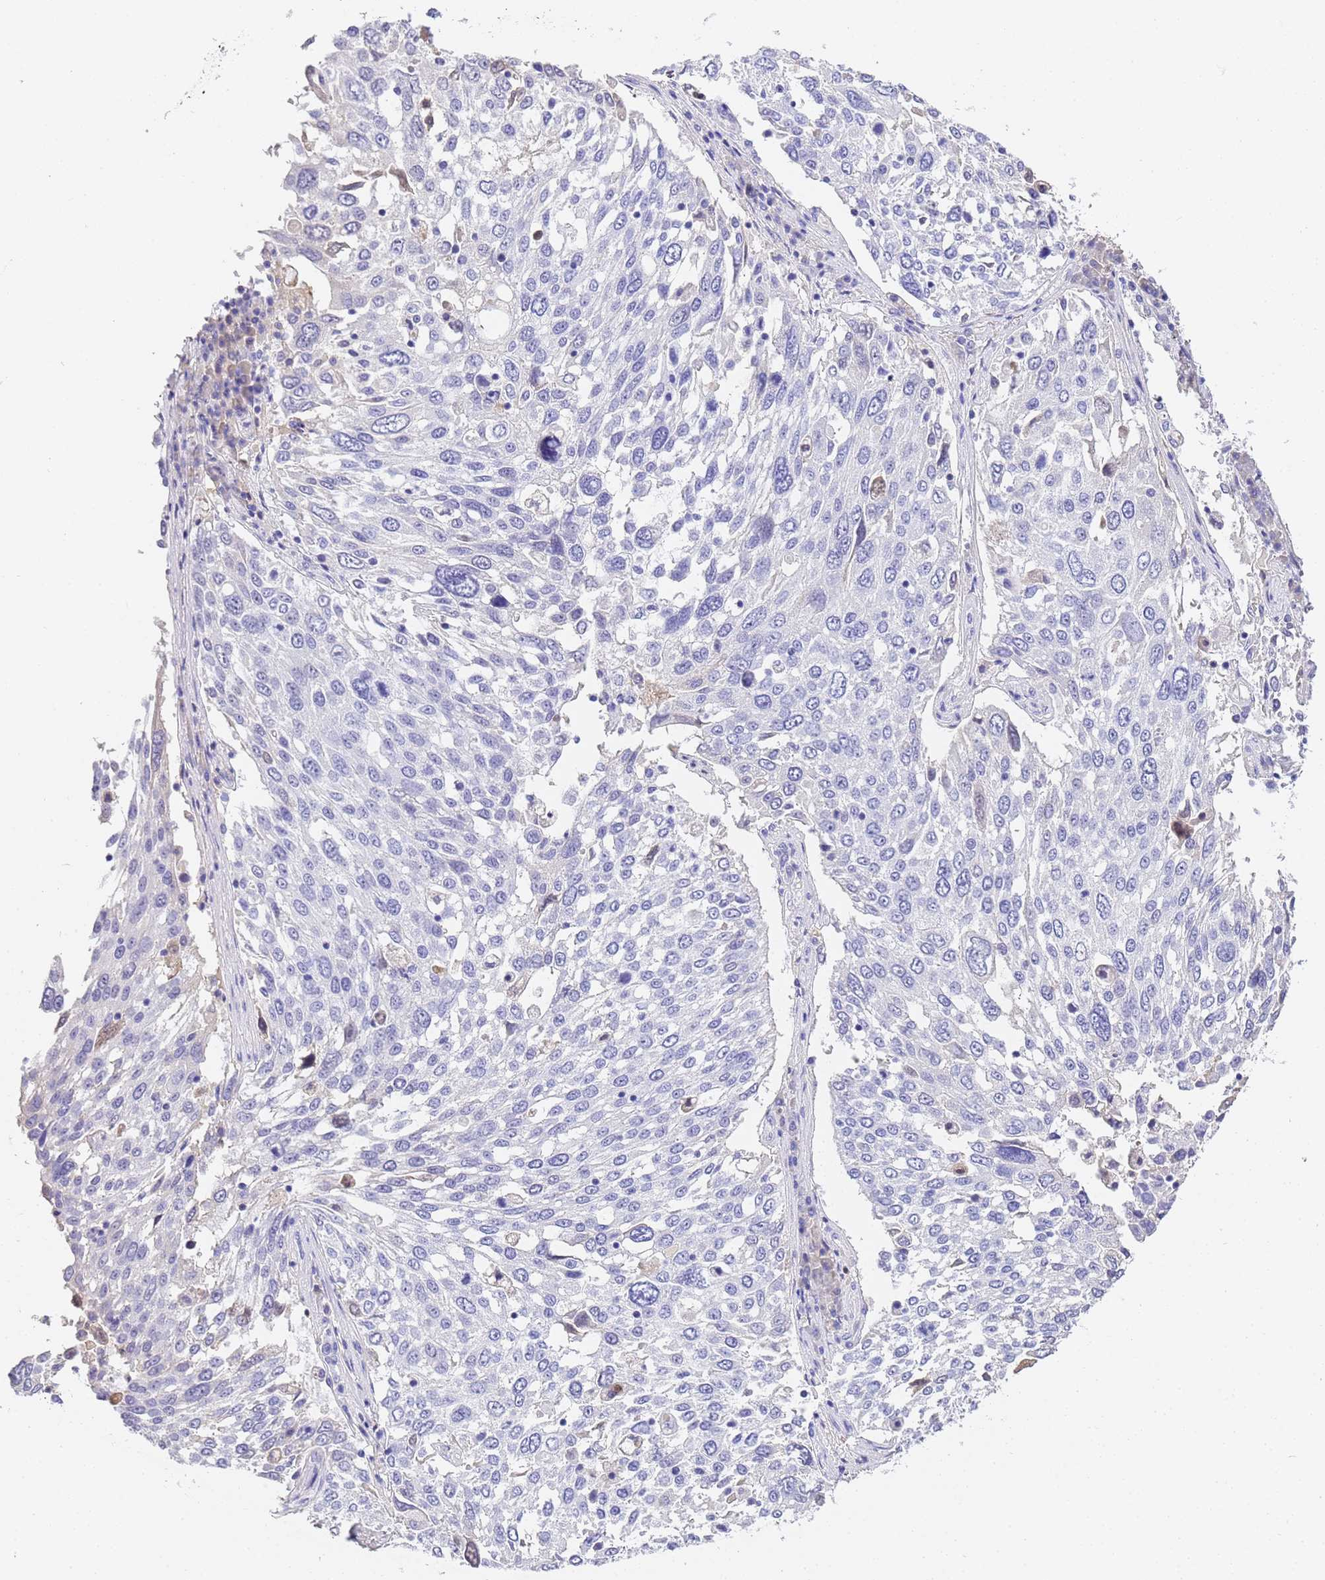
{"staining": {"intensity": "negative", "quantity": "none", "location": "none"}, "tissue": "lung cancer", "cell_type": "Tumor cells", "image_type": "cancer", "snomed": [{"axis": "morphology", "description": "Squamous cell carcinoma, NOS"}, {"axis": "topography", "description": "Lung"}], "caption": "Immunohistochemical staining of human lung squamous cell carcinoma reveals no significant expression in tumor cells.", "gene": "CFHR2", "patient": {"sex": "male", "age": 65}}